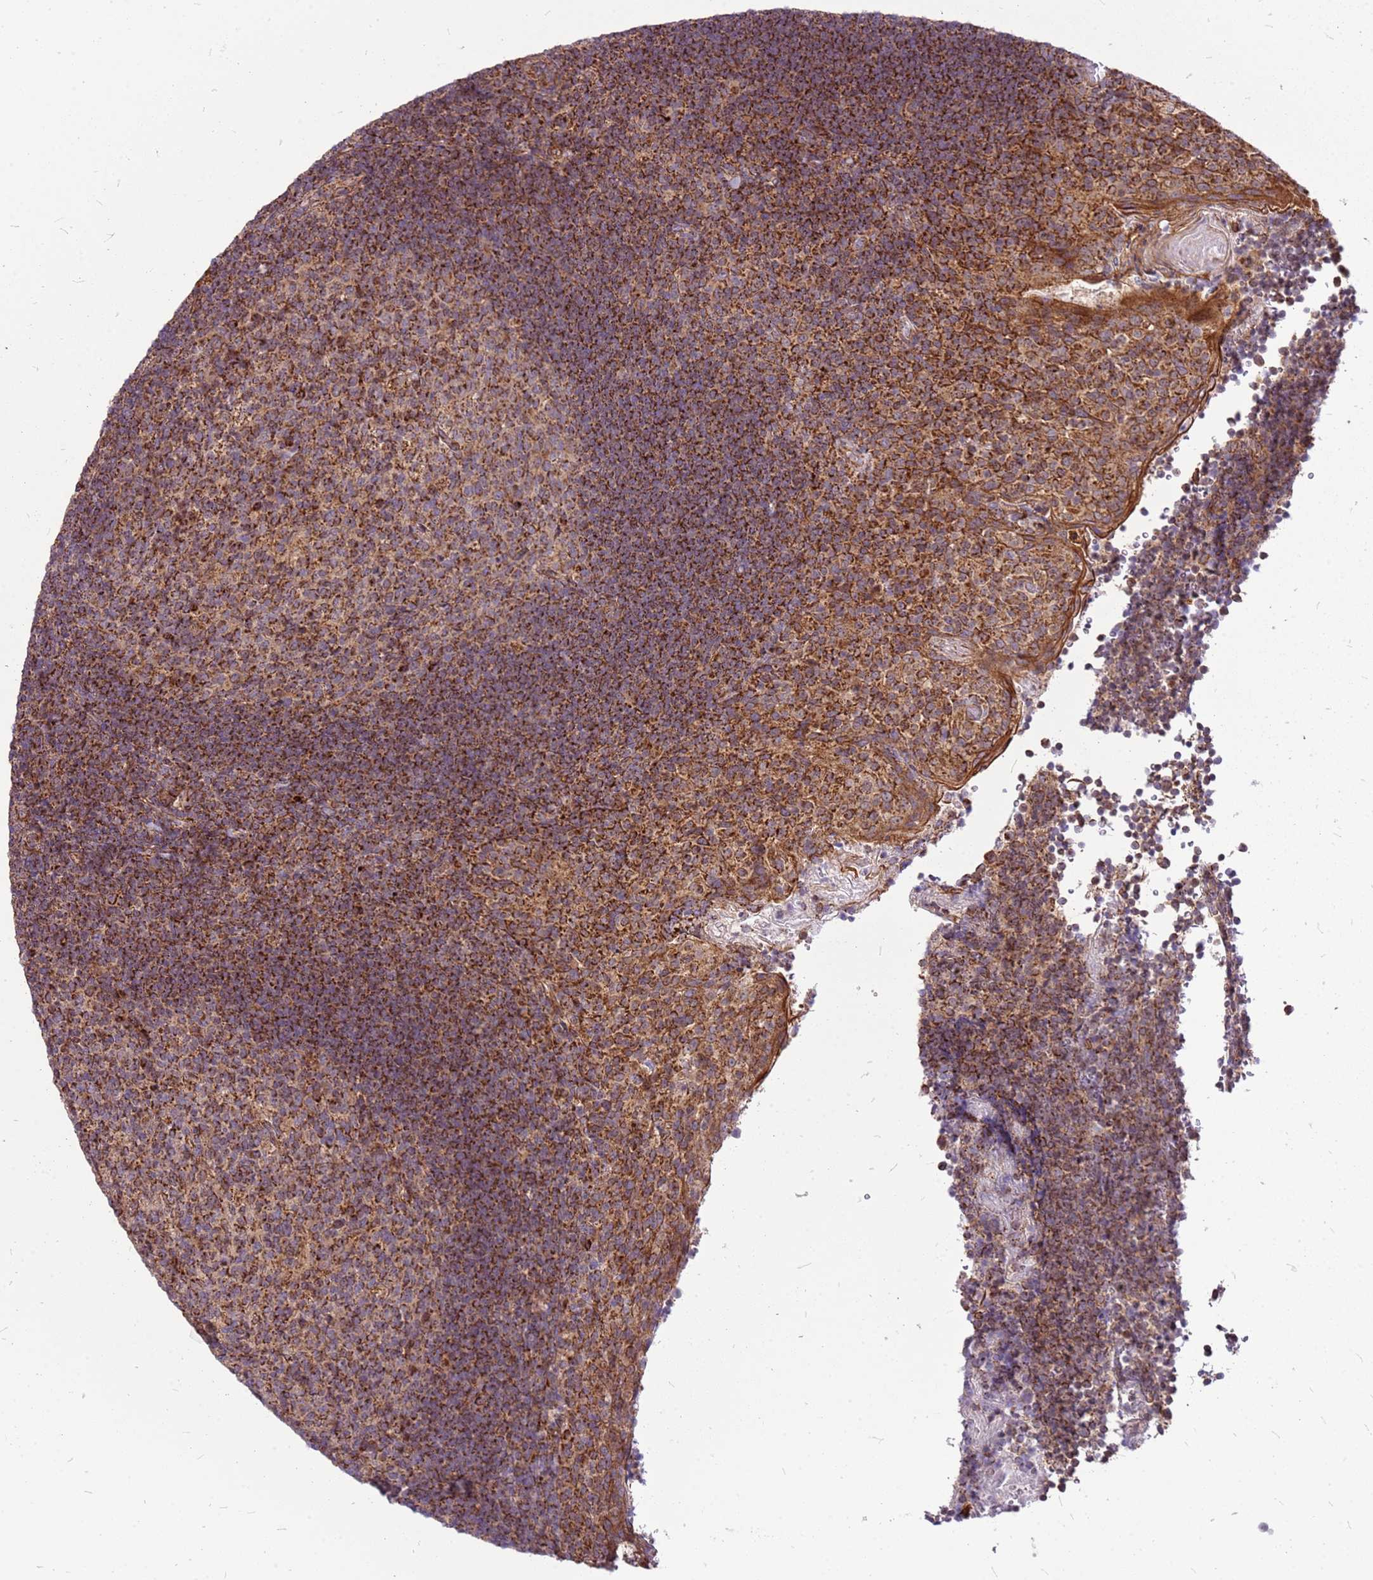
{"staining": {"intensity": "strong", "quantity": "25%-75%", "location": "cytoplasmic/membranous"}, "tissue": "tonsil", "cell_type": "Germinal center cells", "image_type": "normal", "snomed": [{"axis": "morphology", "description": "Normal tissue, NOS"}, {"axis": "topography", "description": "Tonsil"}], "caption": "This image reveals normal tonsil stained with immunohistochemistry to label a protein in brown. The cytoplasmic/membranous of germinal center cells show strong positivity for the protein. Nuclei are counter-stained blue.", "gene": "OR51T1", "patient": {"sex": "female", "age": 10}}